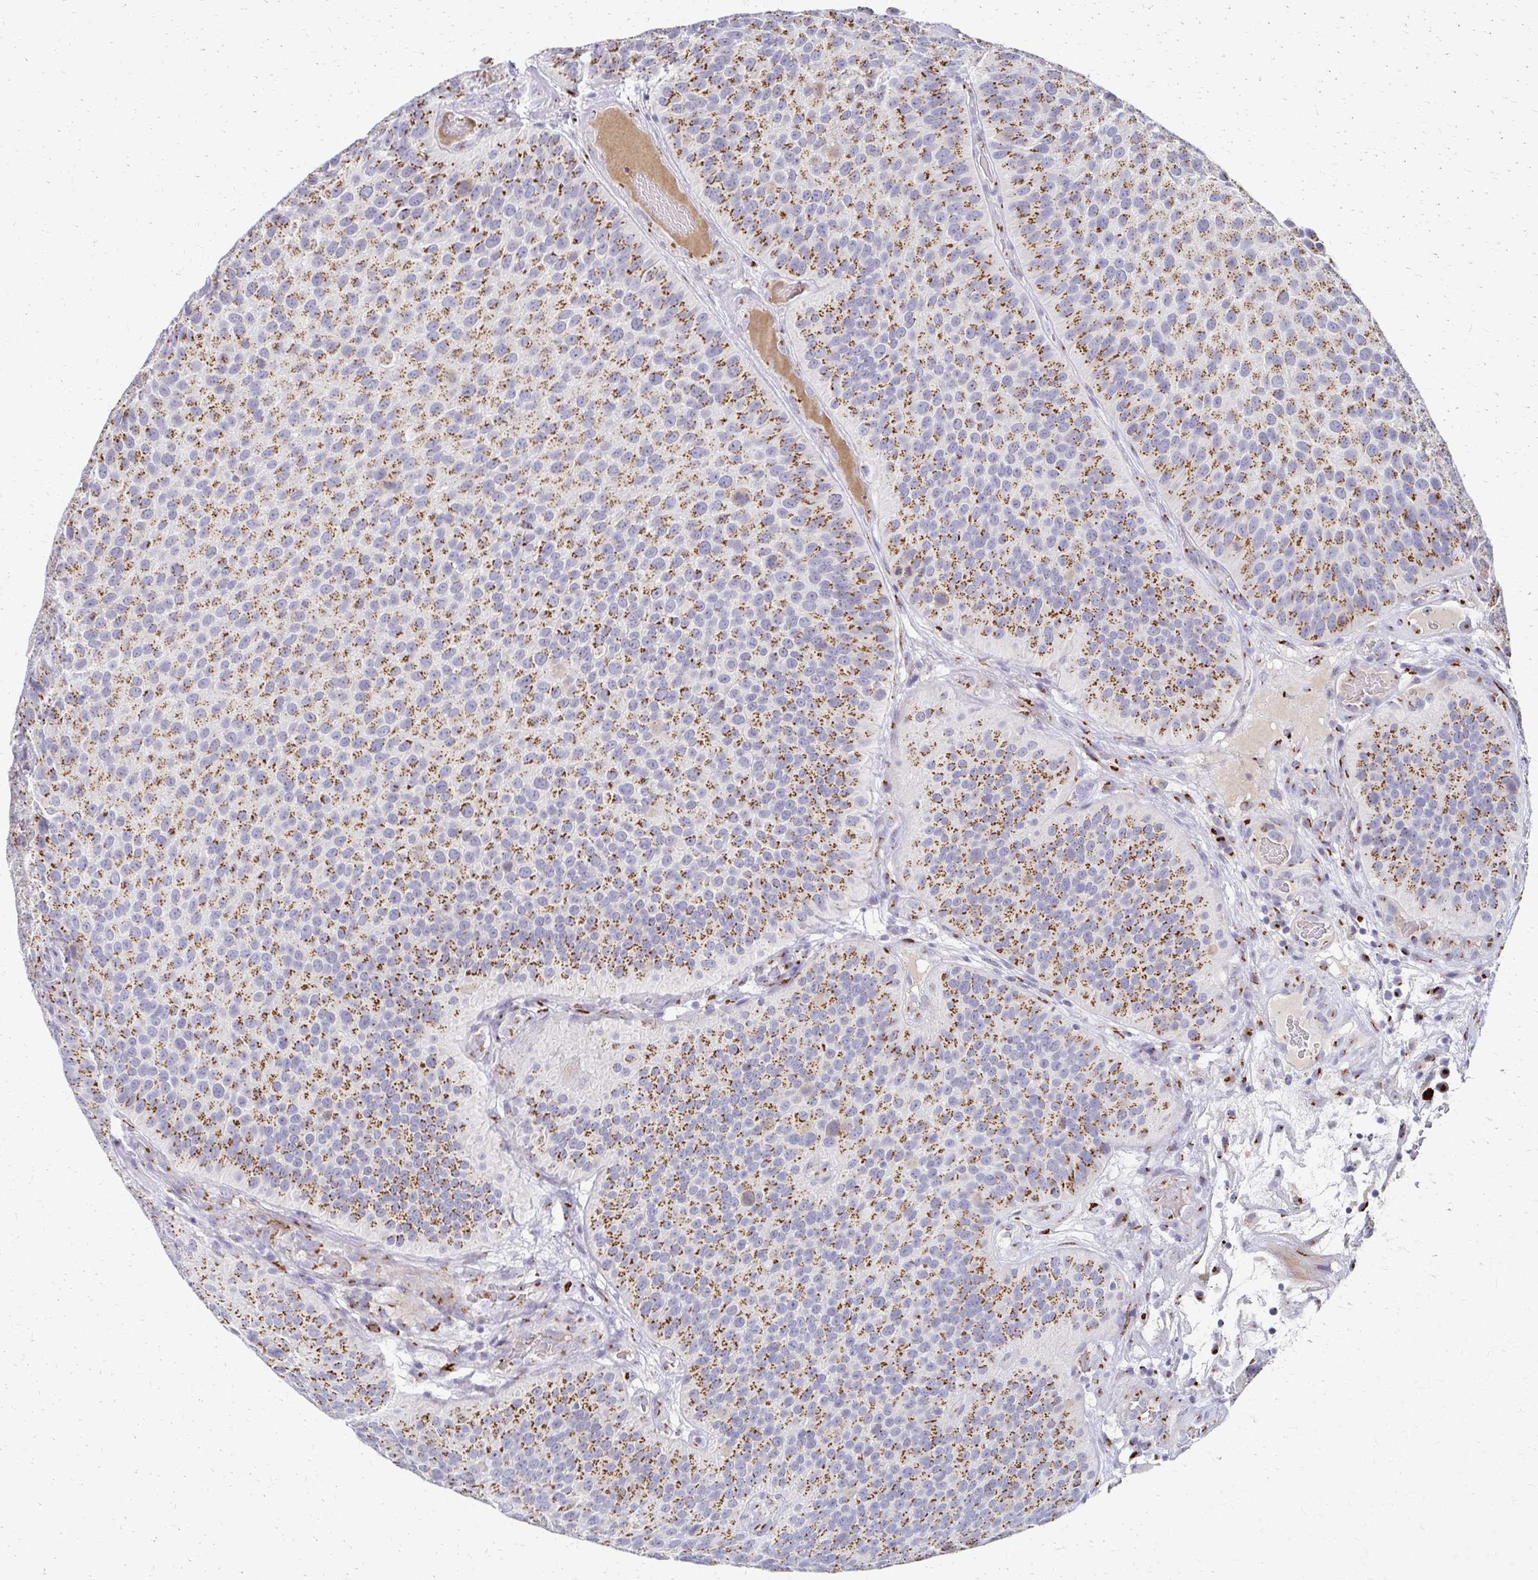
{"staining": {"intensity": "strong", "quantity": ">75%", "location": "cytoplasmic/membranous"}, "tissue": "urothelial cancer", "cell_type": "Tumor cells", "image_type": "cancer", "snomed": [{"axis": "morphology", "description": "Urothelial carcinoma, Low grade"}, {"axis": "topography", "description": "Urinary bladder"}], "caption": "Immunohistochemical staining of urothelial cancer demonstrates high levels of strong cytoplasmic/membranous positivity in about >75% of tumor cells. The protein of interest is stained brown, and the nuclei are stained in blue (DAB (3,3'-diaminobenzidine) IHC with brightfield microscopy, high magnification).", "gene": "TM9SF1", "patient": {"sex": "male", "age": 76}}